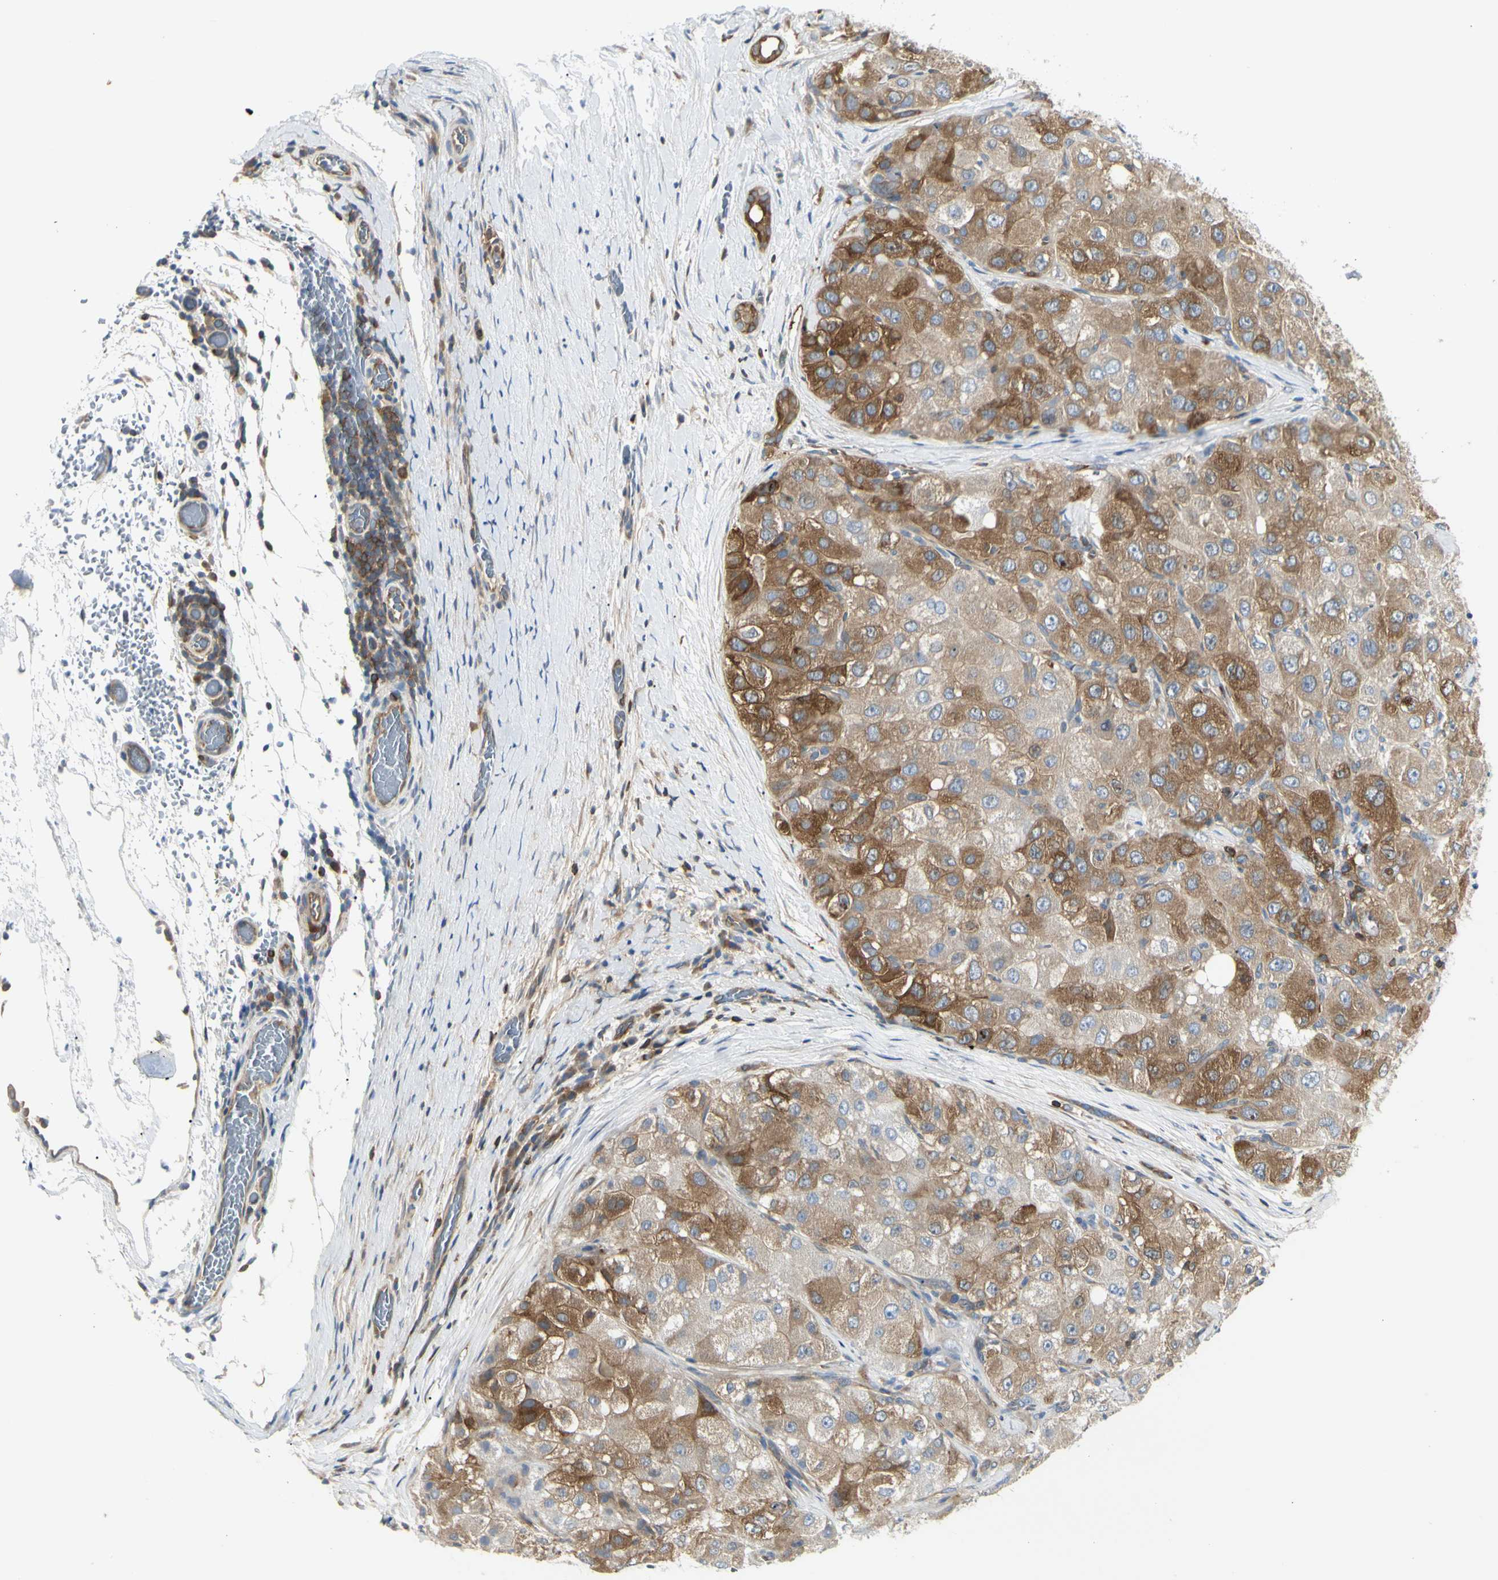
{"staining": {"intensity": "moderate", "quantity": ">75%", "location": "cytoplasmic/membranous"}, "tissue": "liver cancer", "cell_type": "Tumor cells", "image_type": "cancer", "snomed": [{"axis": "morphology", "description": "Carcinoma, Hepatocellular, NOS"}, {"axis": "topography", "description": "Liver"}], "caption": "Hepatocellular carcinoma (liver) tissue displays moderate cytoplasmic/membranous expression in about >75% of tumor cells Immunohistochemistry (ihc) stains the protein of interest in brown and the nuclei are stained blue.", "gene": "NFKB2", "patient": {"sex": "male", "age": 80}}